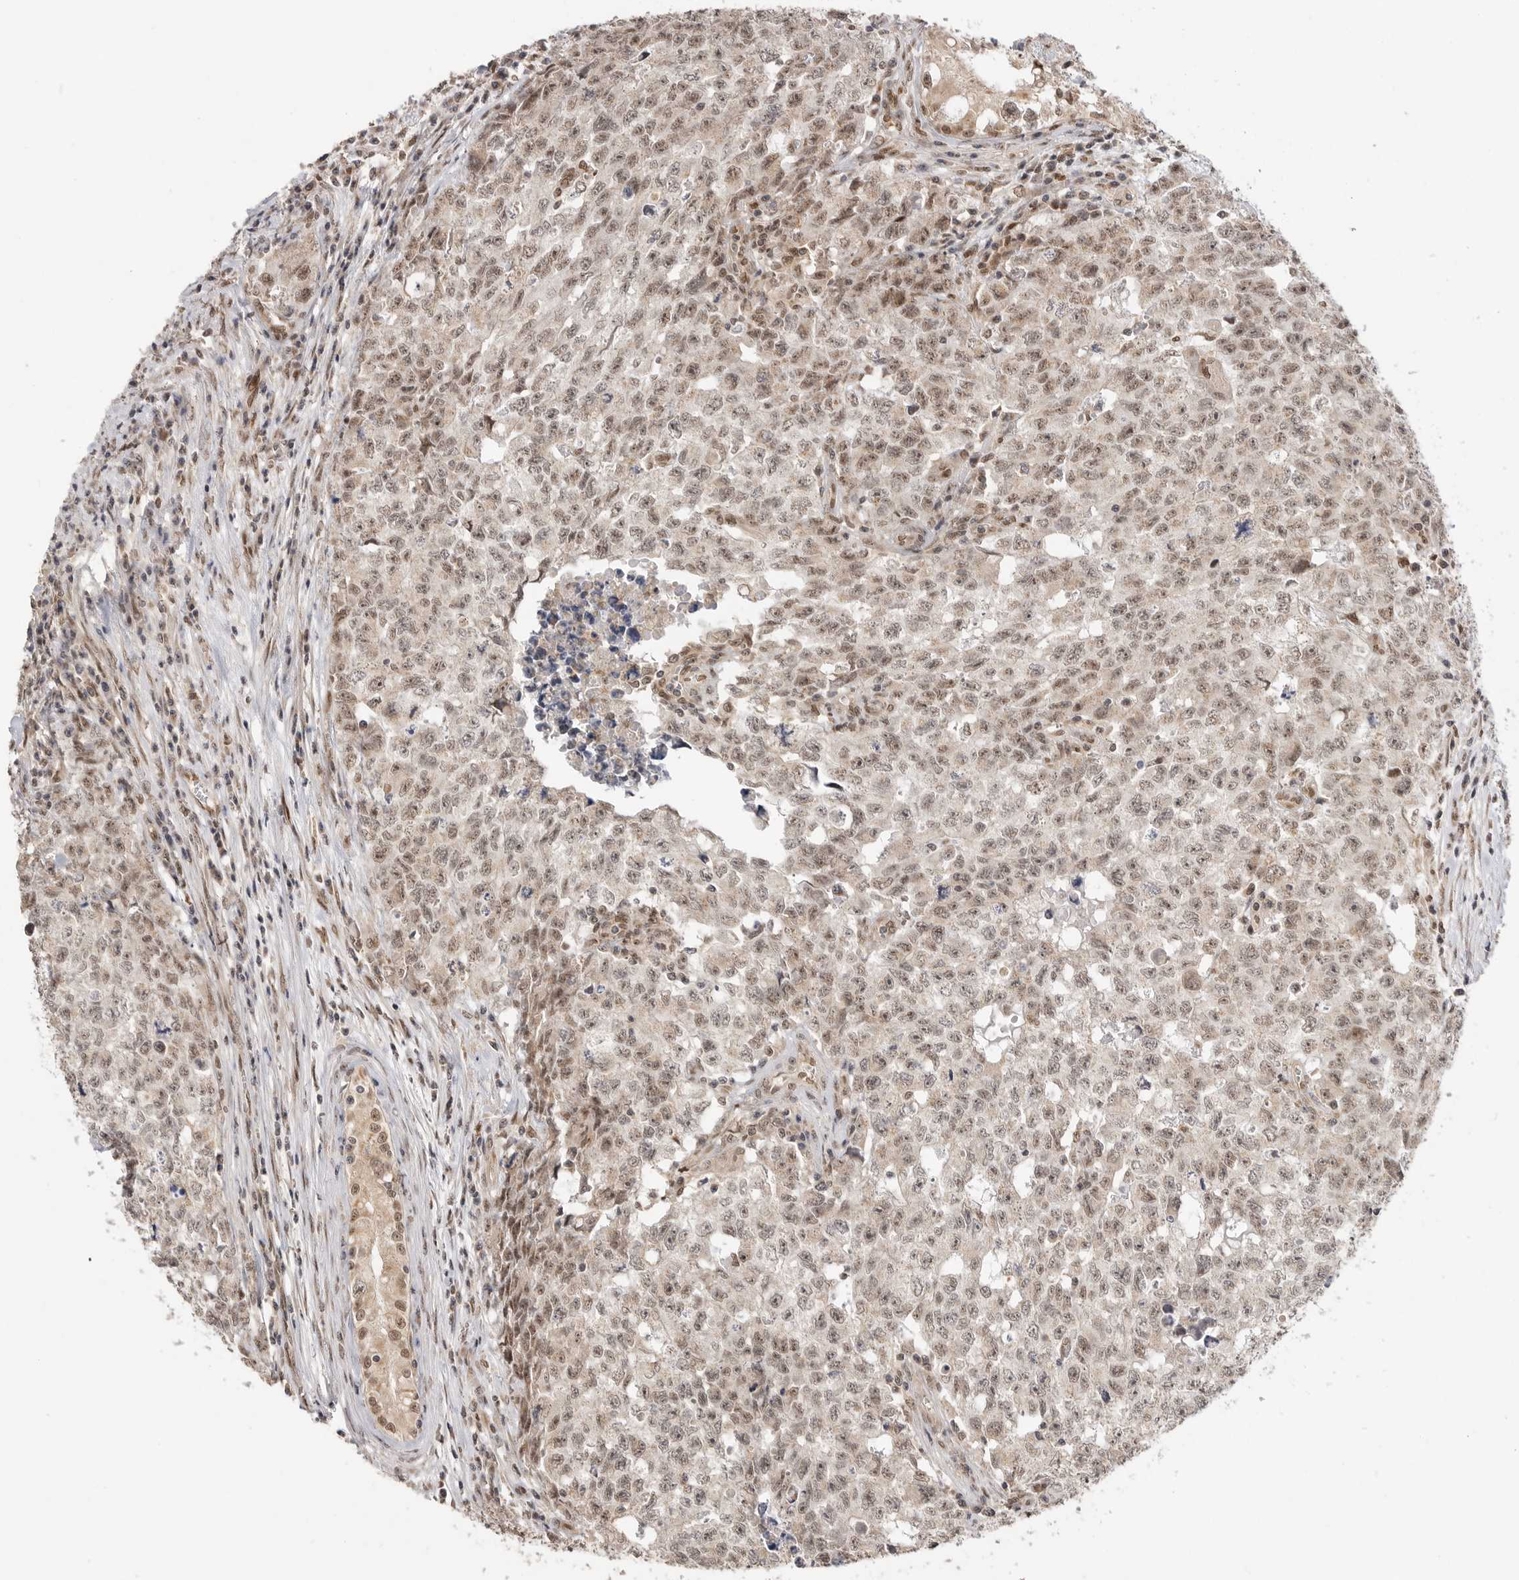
{"staining": {"intensity": "moderate", "quantity": ">75%", "location": "nuclear"}, "tissue": "testis cancer", "cell_type": "Tumor cells", "image_type": "cancer", "snomed": [{"axis": "morphology", "description": "Carcinoma, Embryonal, NOS"}, {"axis": "topography", "description": "Testis"}], "caption": "Testis cancer stained with a protein marker displays moderate staining in tumor cells.", "gene": "ALKAL1", "patient": {"sex": "male", "age": 28}}